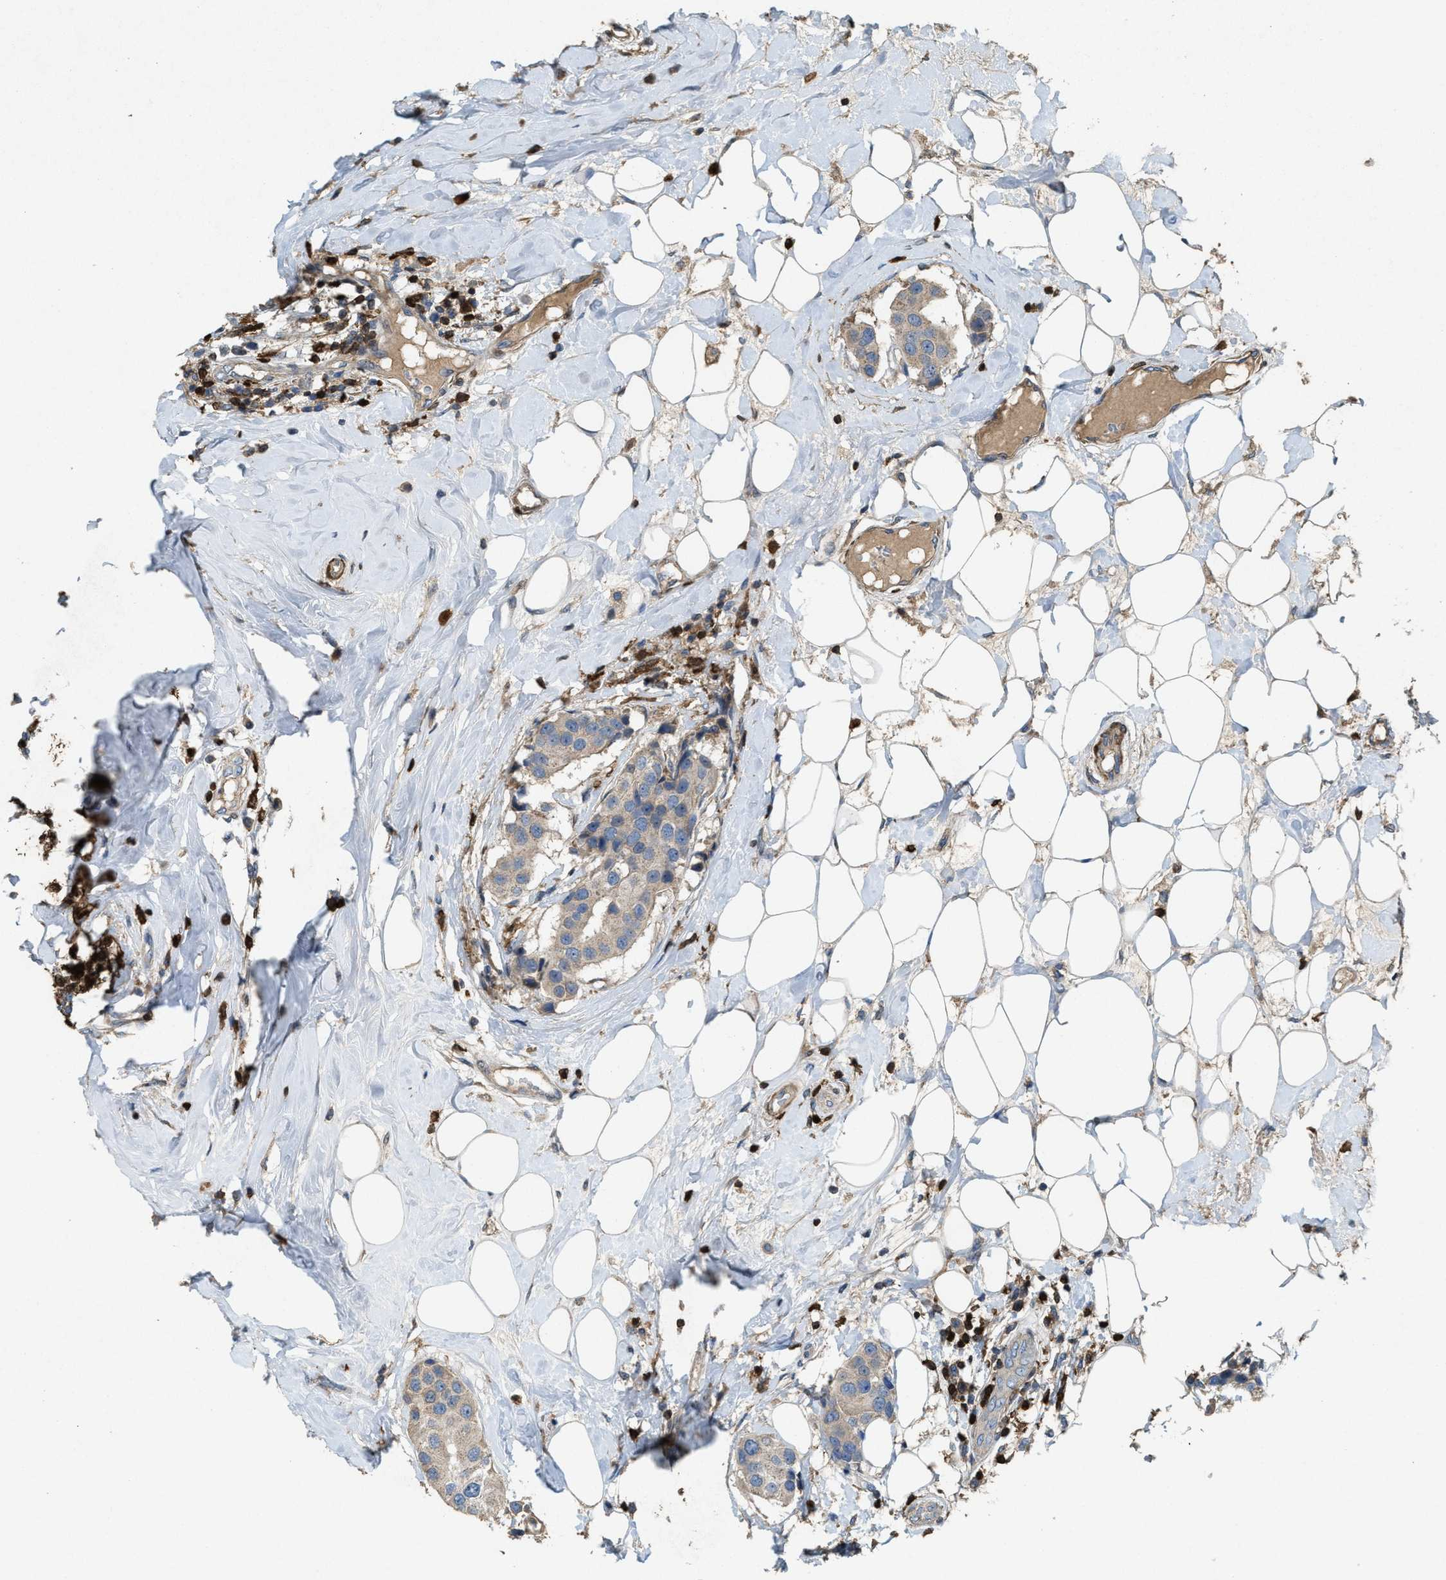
{"staining": {"intensity": "weak", "quantity": "<25%", "location": "cytoplasmic/membranous"}, "tissue": "breast cancer", "cell_type": "Tumor cells", "image_type": "cancer", "snomed": [{"axis": "morphology", "description": "Normal tissue, NOS"}, {"axis": "morphology", "description": "Duct carcinoma"}, {"axis": "topography", "description": "Breast"}], "caption": "The image shows no significant expression in tumor cells of infiltrating ductal carcinoma (breast).", "gene": "SERPINB5", "patient": {"sex": "female", "age": 39}}